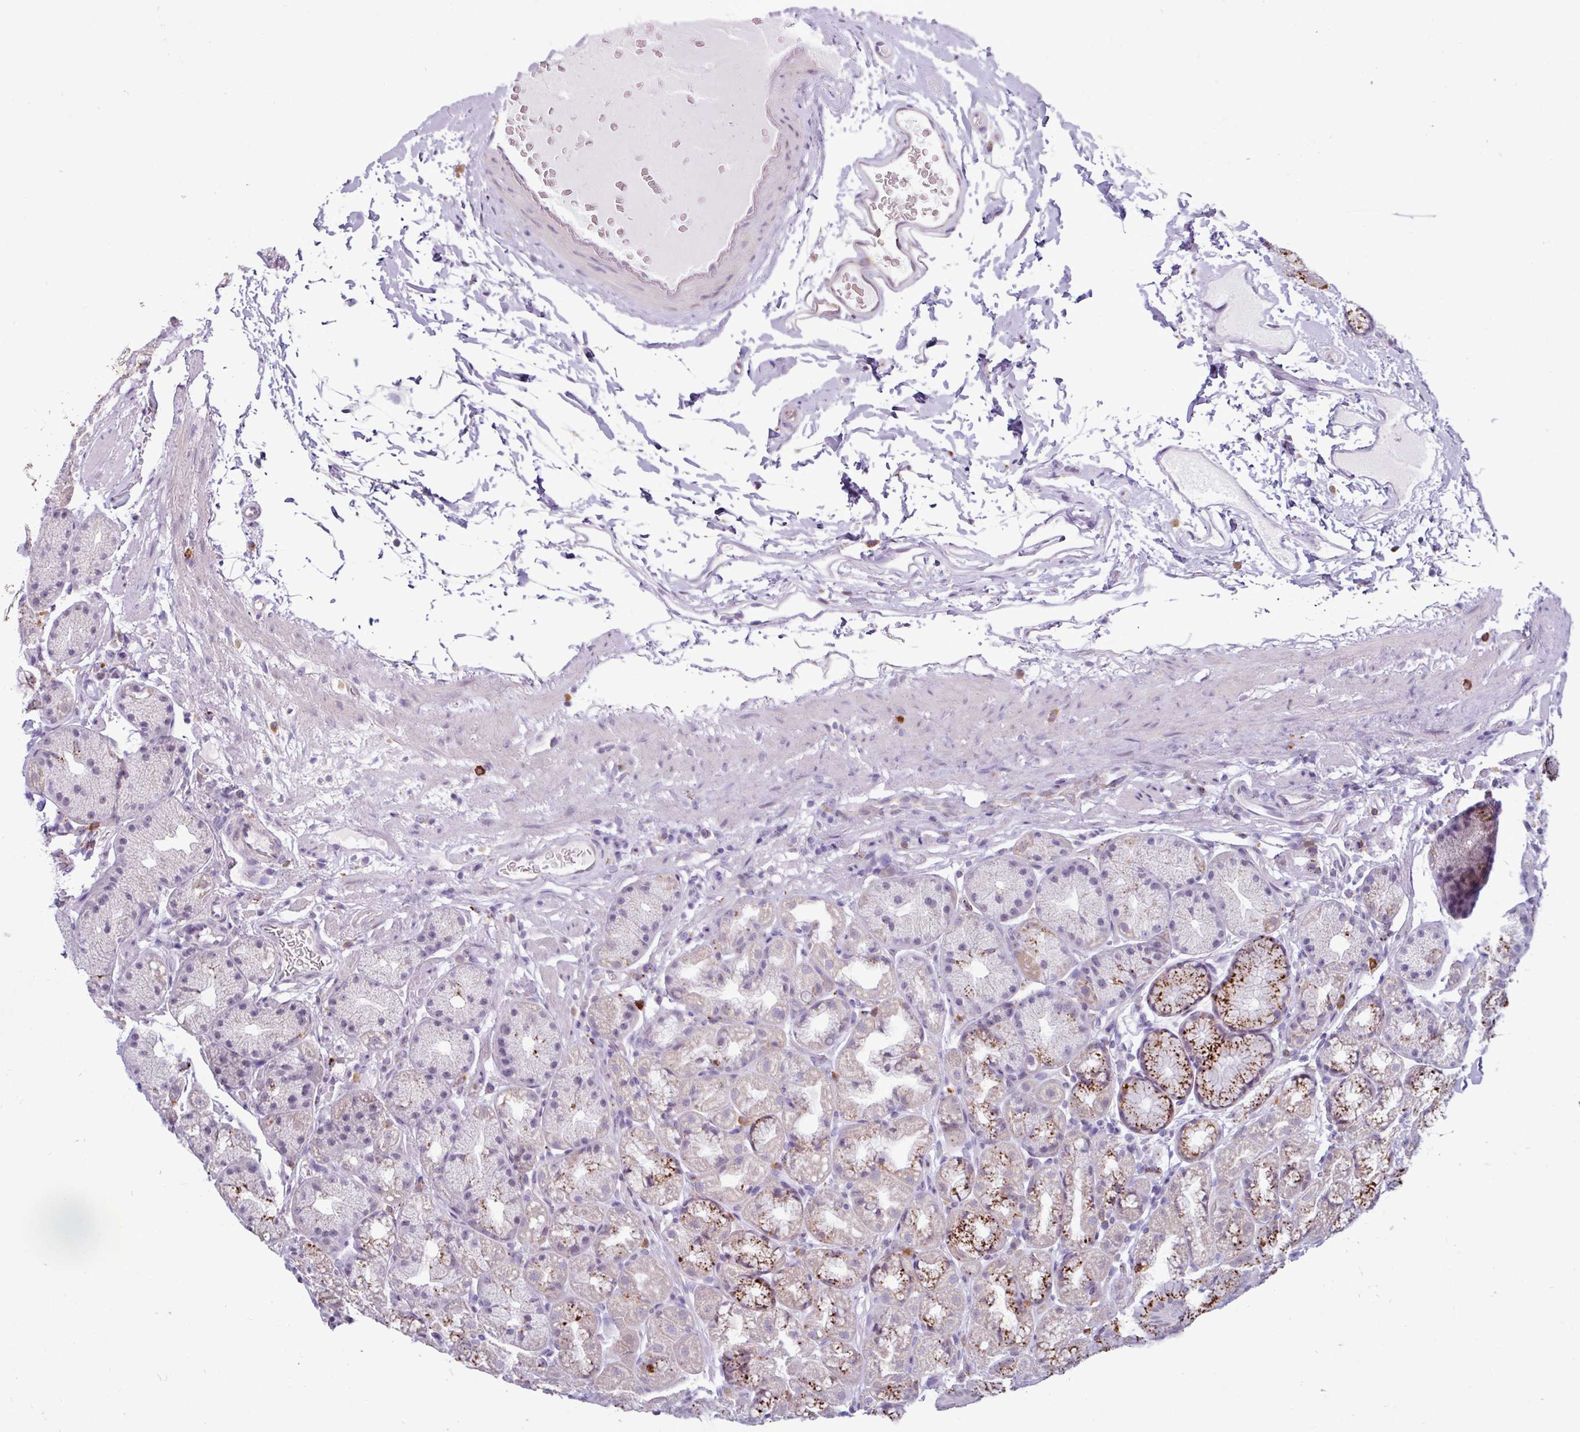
{"staining": {"intensity": "strong", "quantity": "25%-75%", "location": "cytoplasmic/membranous"}, "tissue": "stomach", "cell_type": "Glandular cells", "image_type": "normal", "snomed": [{"axis": "morphology", "description": "Normal tissue, NOS"}, {"axis": "topography", "description": "Stomach, lower"}], "caption": "This micrograph shows IHC staining of benign stomach, with high strong cytoplasmic/membranous staining in approximately 25%-75% of glandular cells.", "gene": "AMIGO2", "patient": {"sex": "male", "age": 67}}